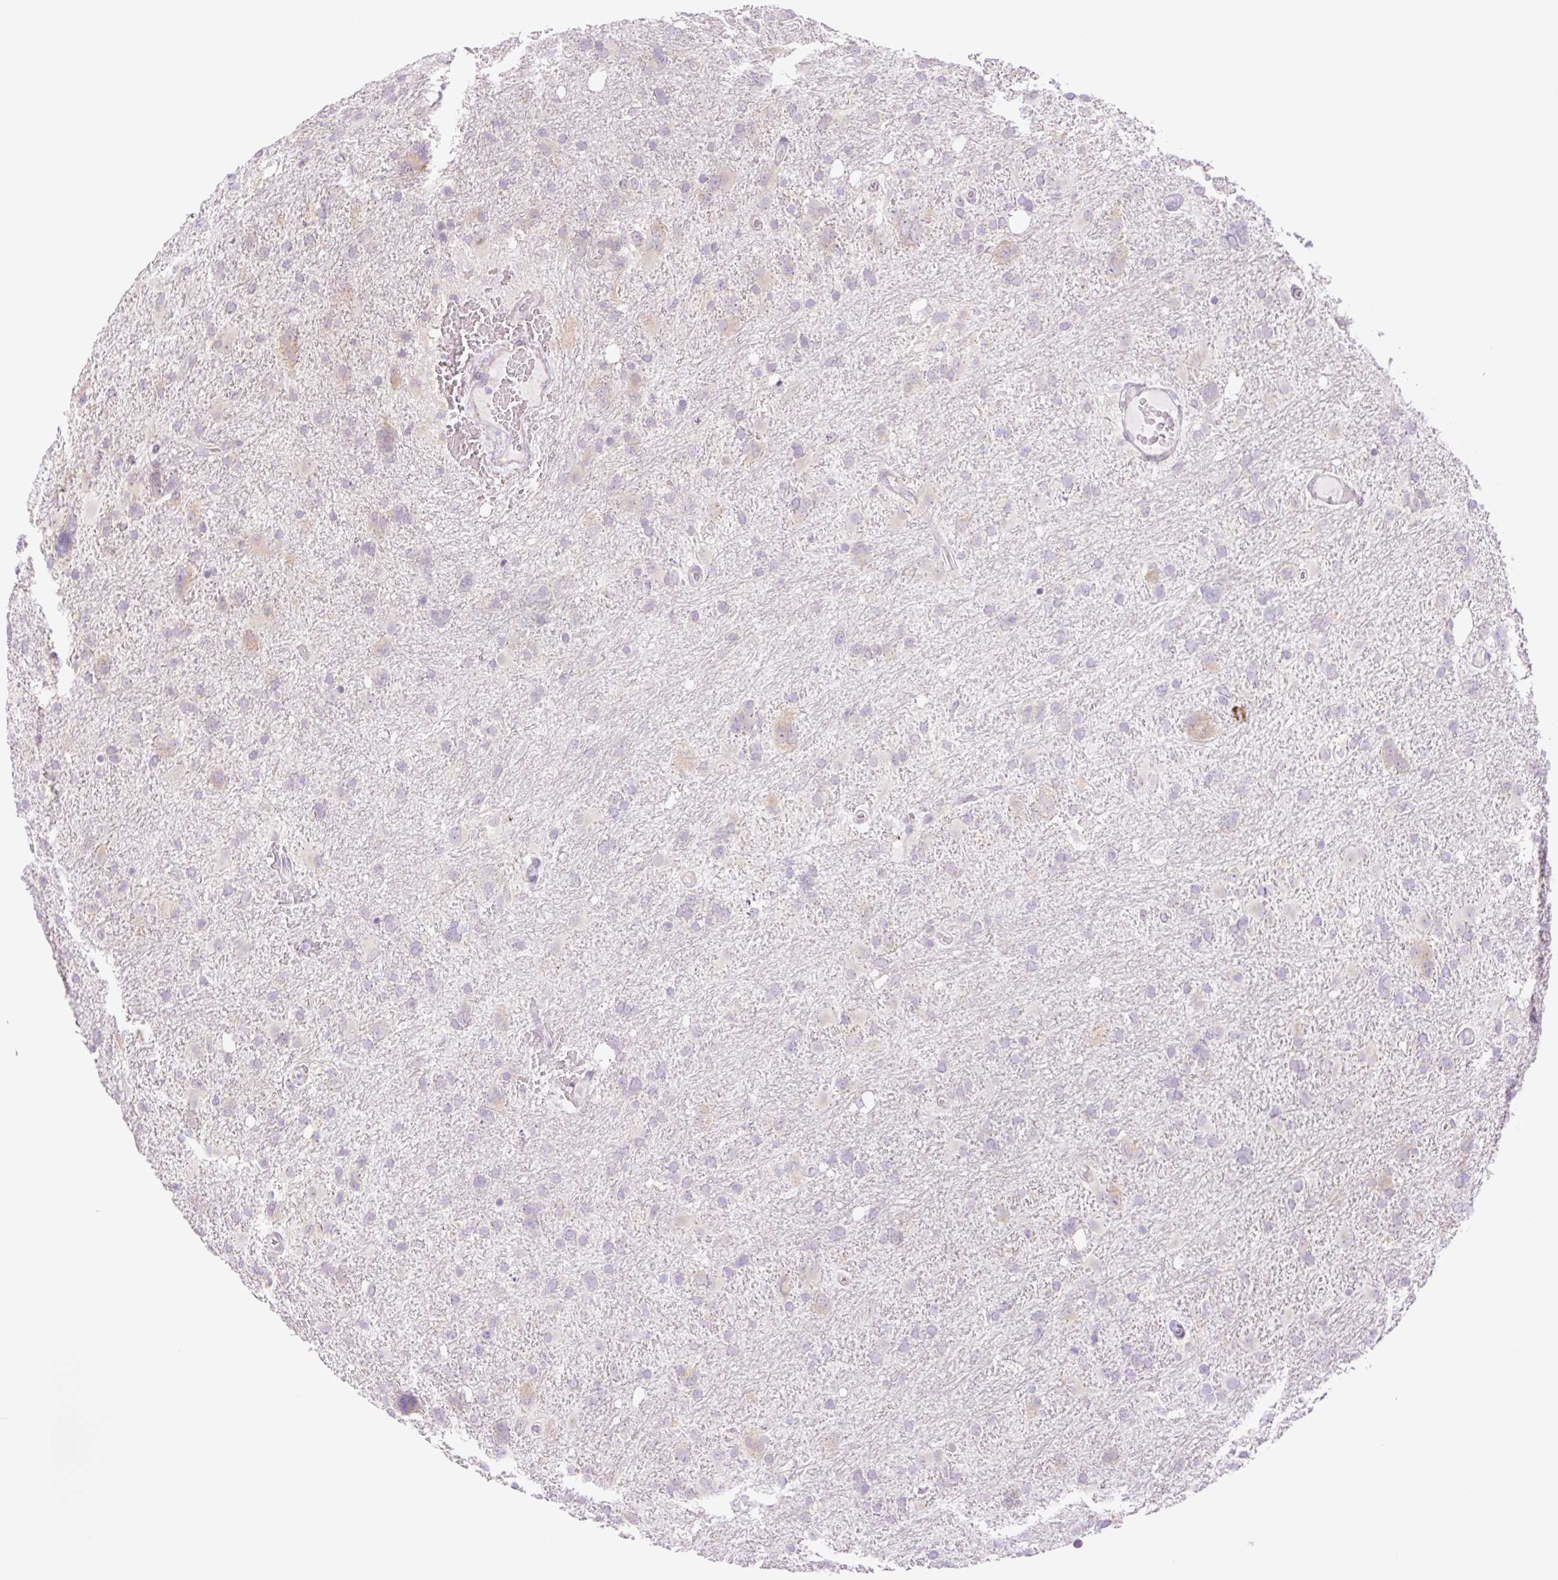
{"staining": {"intensity": "weak", "quantity": "<25%", "location": "cytoplasmic/membranous"}, "tissue": "glioma", "cell_type": "Tumor cells", "image_type": "cancer", "snomed": [{"axis": "morphology", "description": "Glioma, malignant, High grade"}, {"axis": "topography", "description": "Brain"}], "caption": "This is an immunohistochemistry (IHC) micrograph of human high-grade glioma (malignant). There is no positivity in tumor cells.", "gene": "COL5A1", "patient": {"sex": "male", "age": 61}}